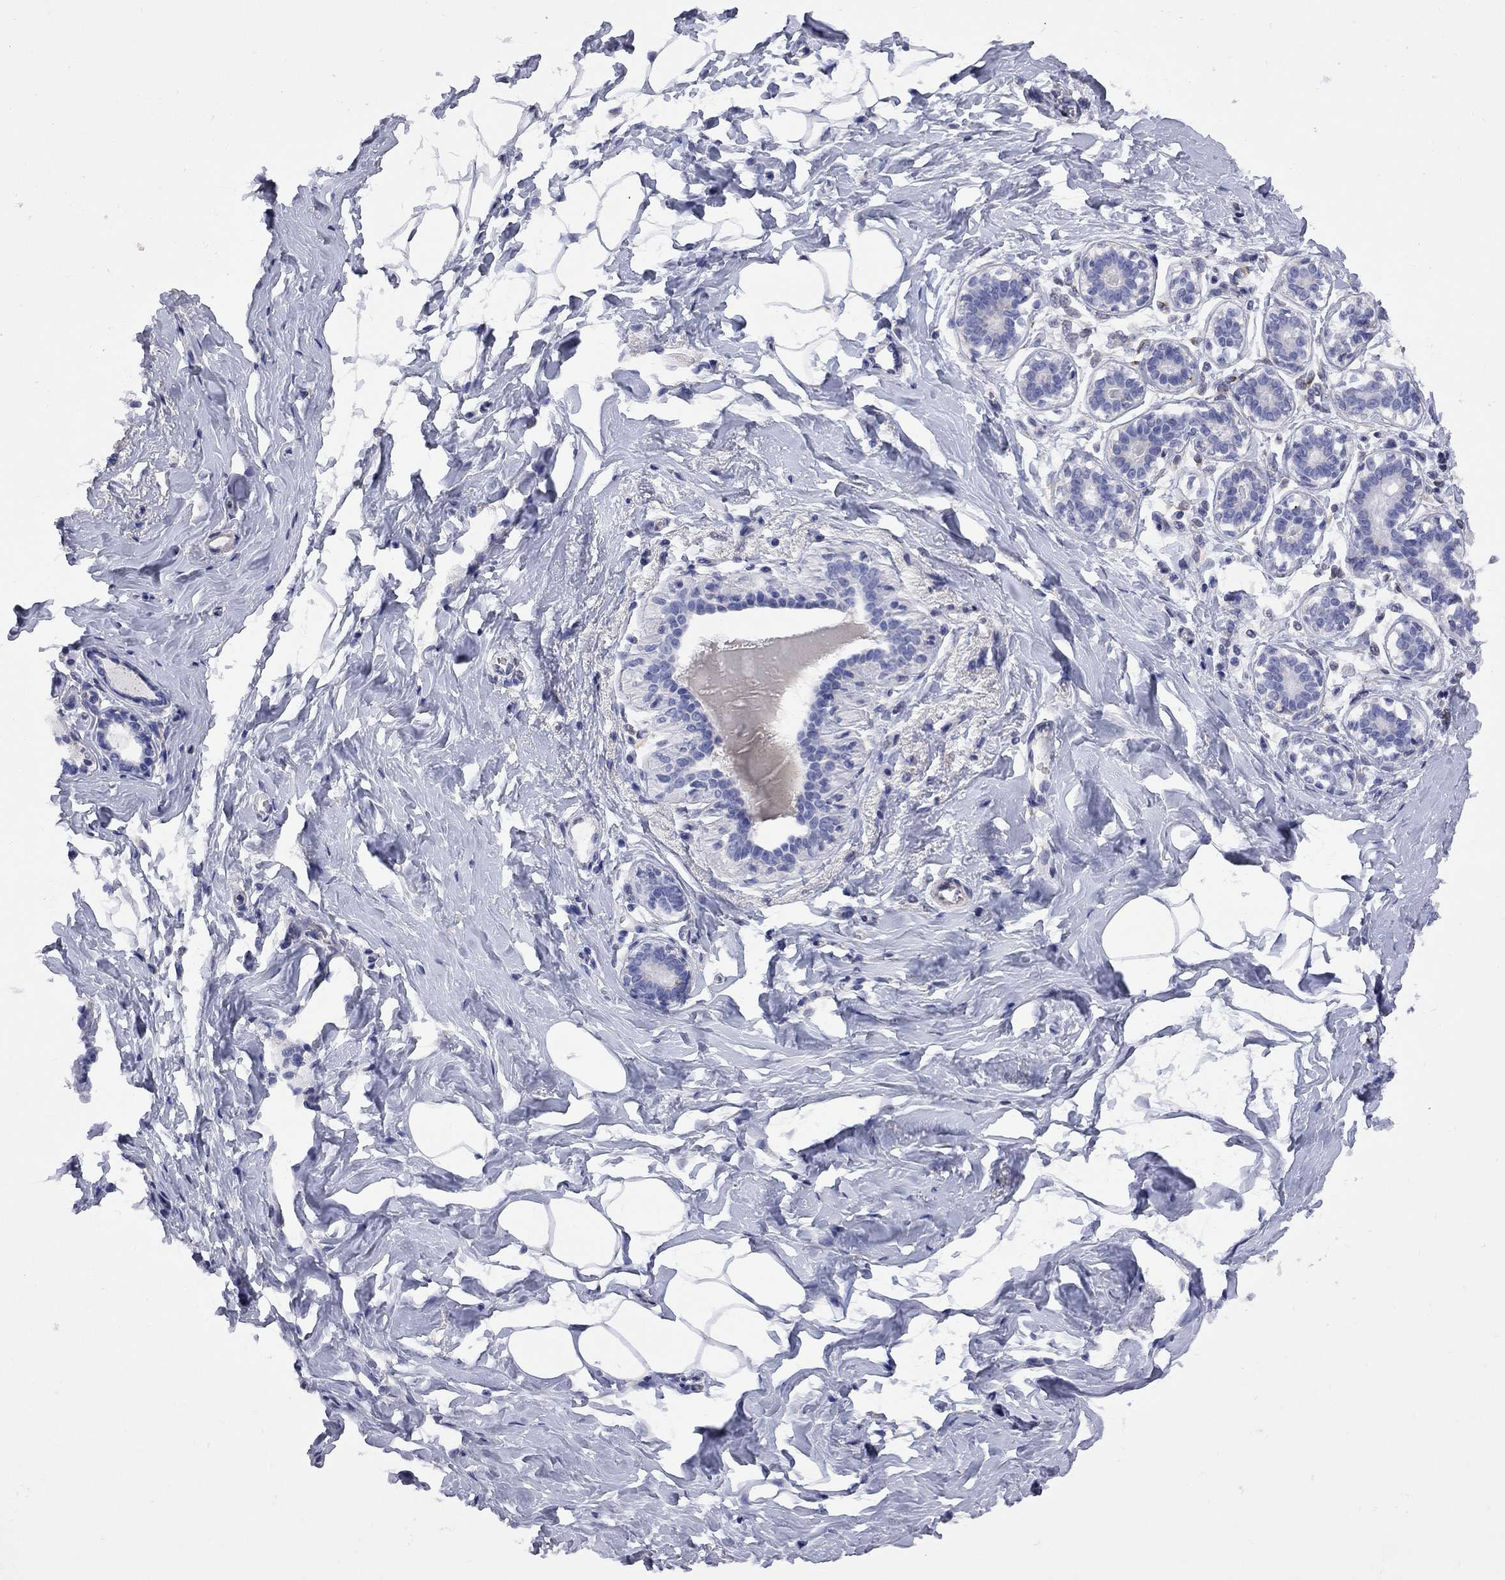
{"staining": {"intensity": "negative", "quantity": "none", "location": "none"}, "tissue": "breast", "cell_type": "Adipocytes", "image_type": "normal", "snomed": [{"axis": "morphology", "description": "Normal tissue, NOS"}, {"axis": "morphology", "description": "Lobular carcinoma, in situ"}, {"axis": "topography", "description": "Breast"}], "caption": "High magnification brightfield microscopy of benign breast stained with DAB (brown) and counterstained with hematoxylin (blue): adipocytes show no significant positivity. Nuclei are stained in blue.", "gene": "MTHFR", "patient": {"sex": "female", "age": 35}}